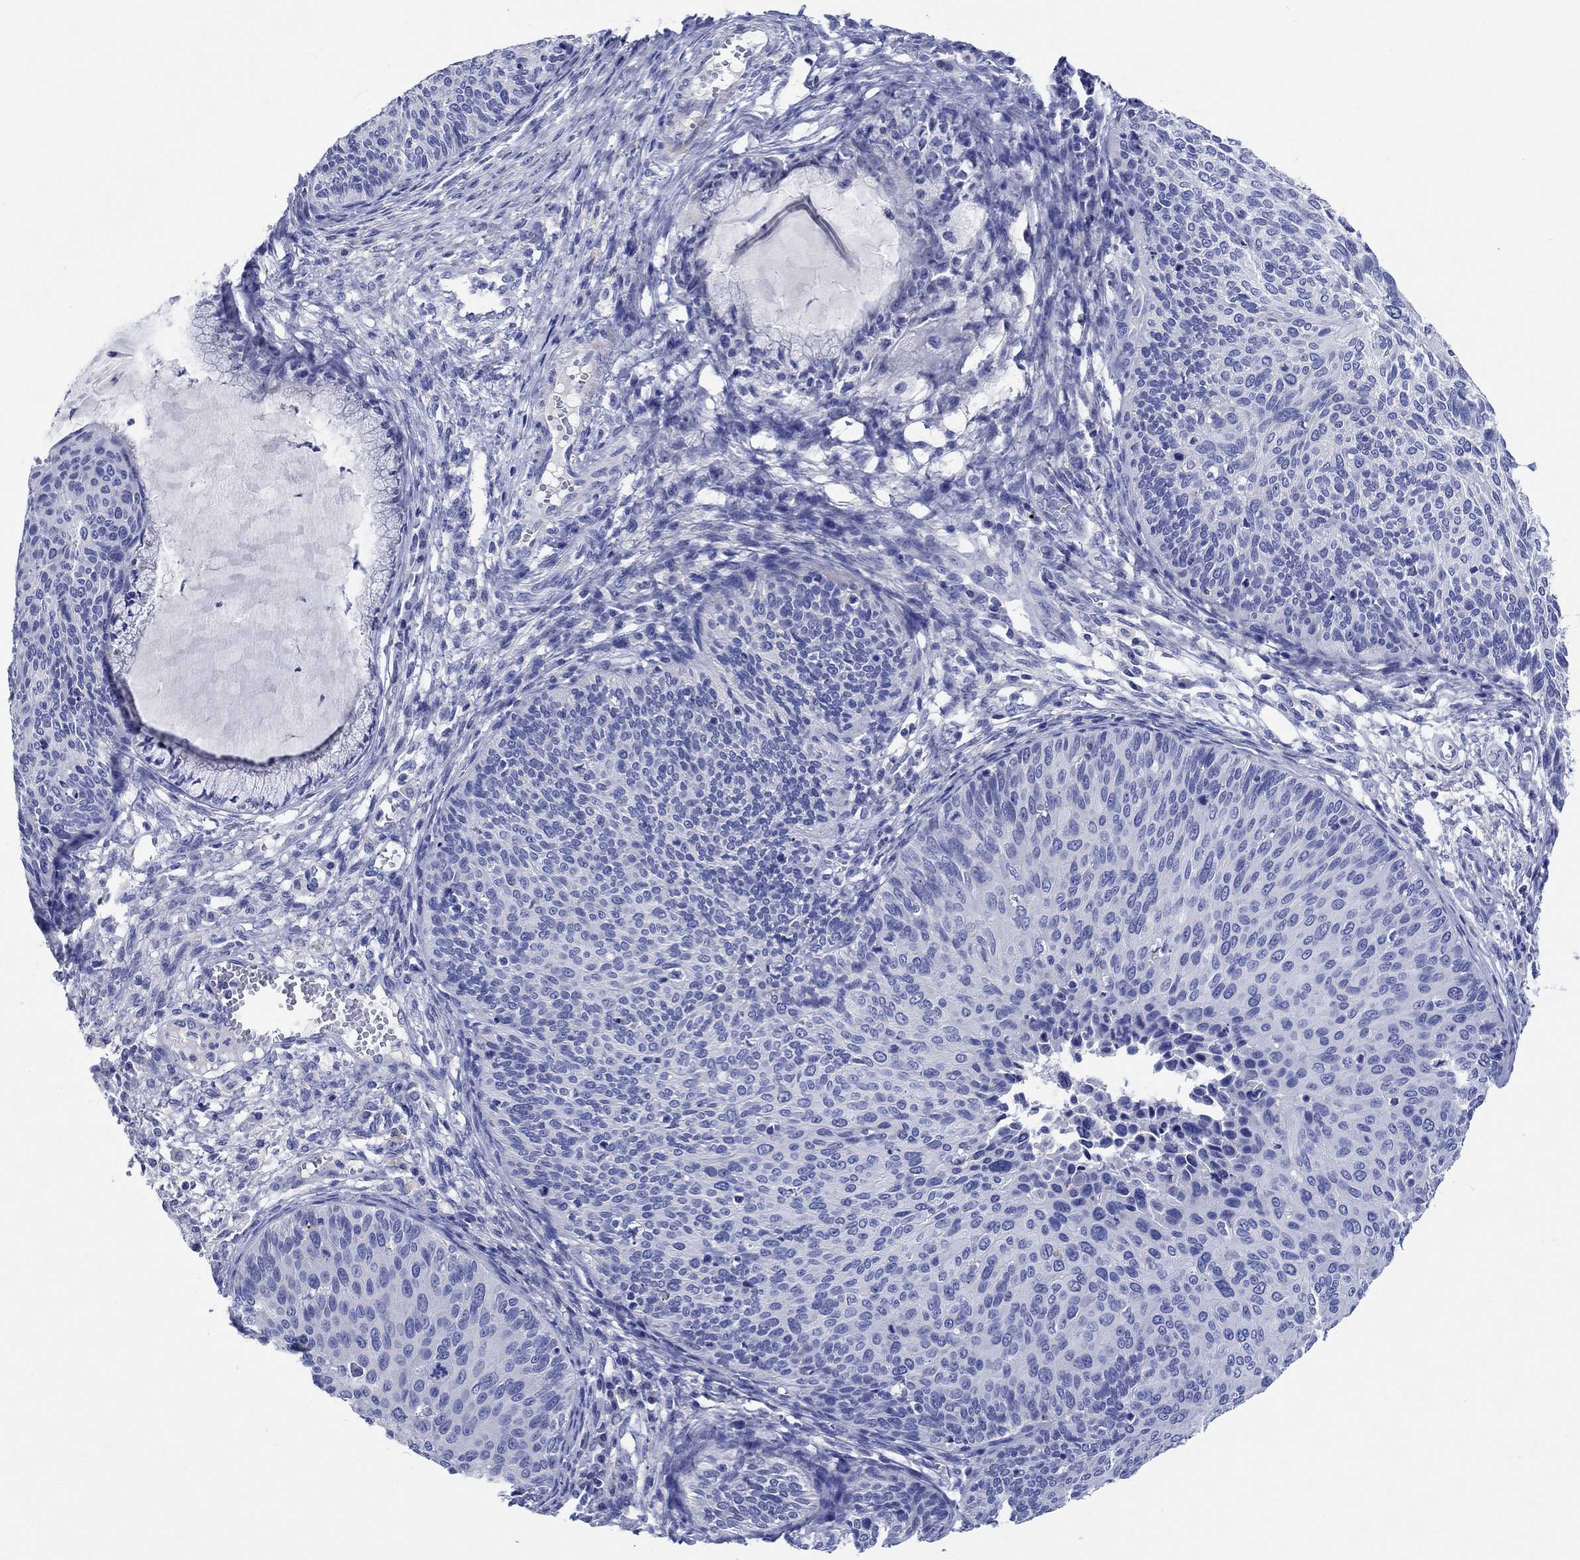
{"staining": {"intensity": "negative", "quantity": "none", "location": "none"}, "tissue": "cervical cancer", "cell_type": "Tumor cells", "image_type": "cancer", "snomed": [{"axis": "morphology", "description": "Squamous cell carcinoma, NOS"}, {"axis": "topography", "description": "Cervix"}], "caption": "Cervical squamous cell carcinoma was stained to show a protein in brown. There is no significant expression in tumor cells.", "gene": "SHISA4", "patient": {"sex": "female", "age": 36}}